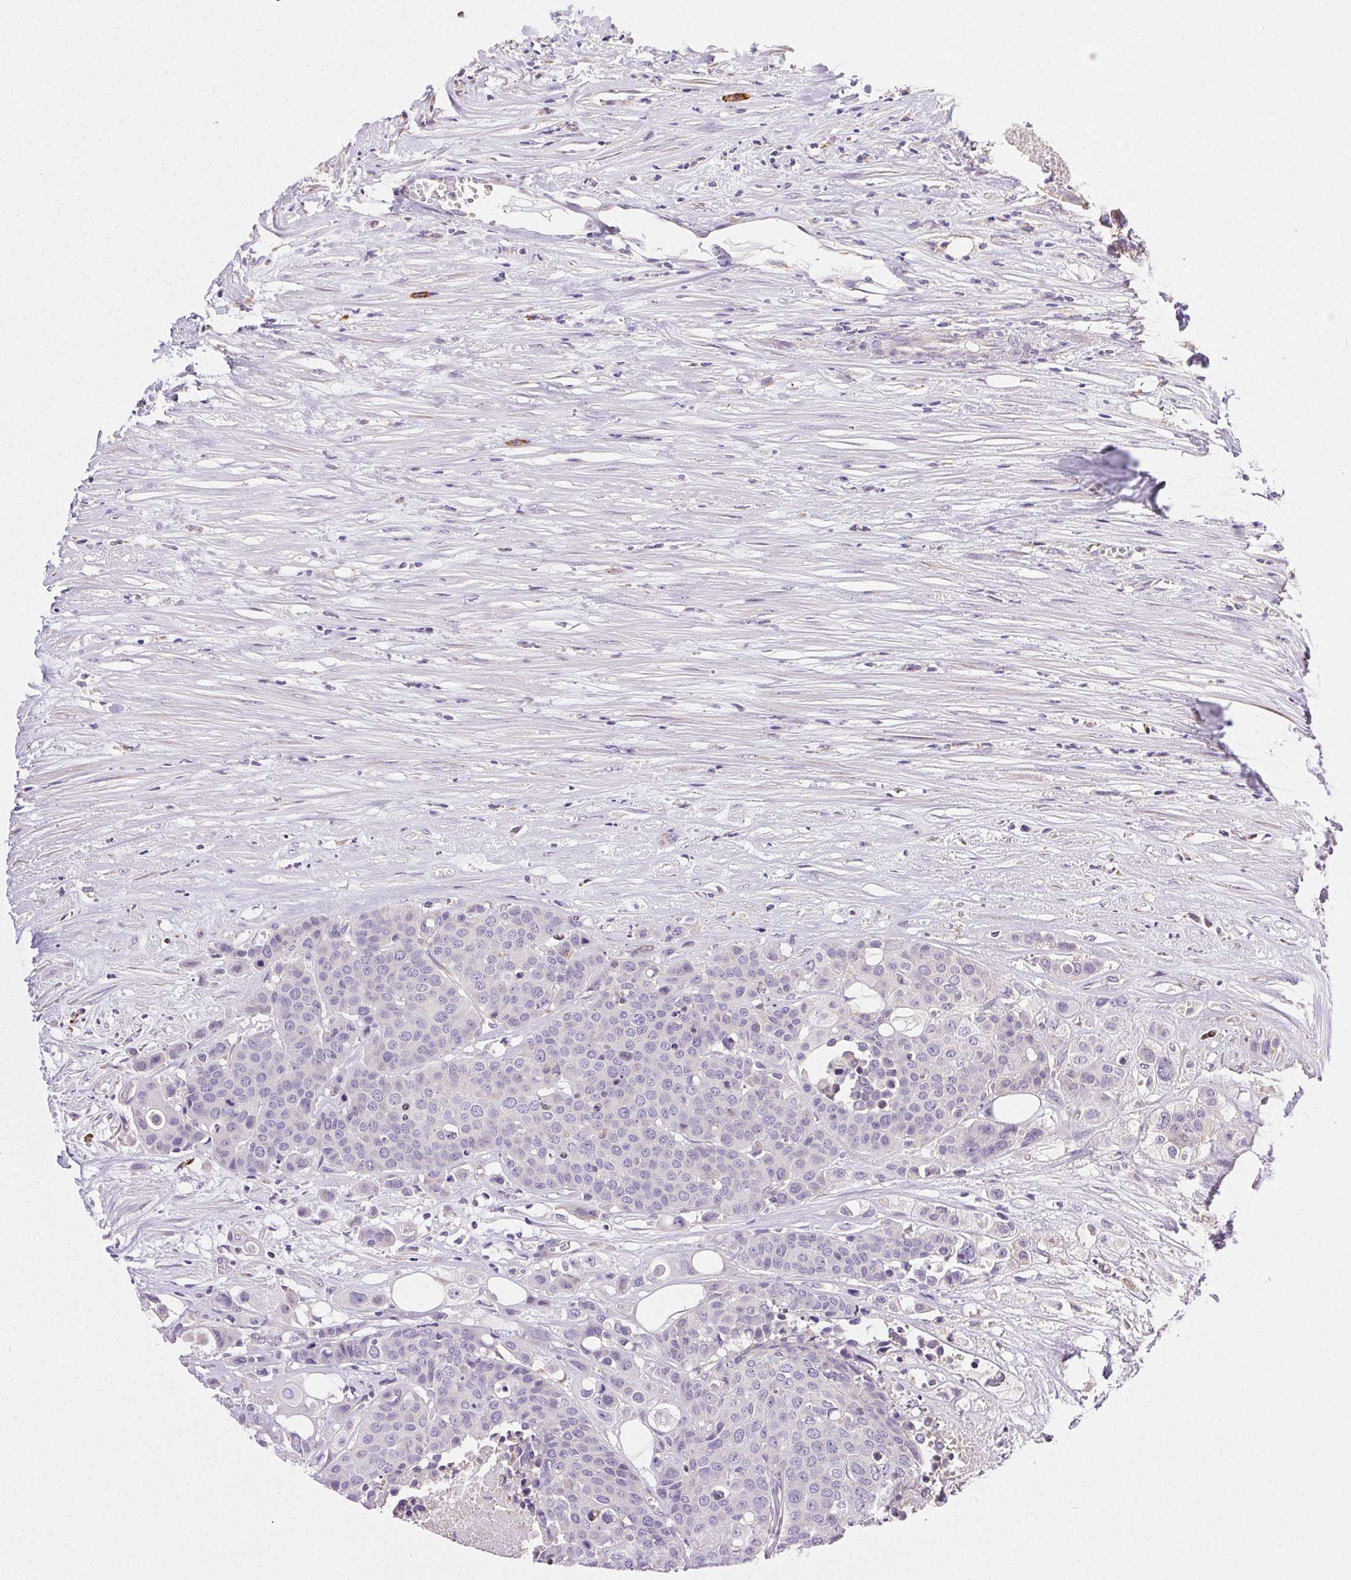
{"staining": {"intensity": "negative", "quantity": "none", "location": "none"}, "tissue": "carcinoid", "cell_type": "Tumor cells", "image_type": "cancer", "snomed": [{"axis": "morphology", "description": "Carcinoid, malignant, NOS"}, {"axis": "topography", "description": "Colon"}], "caption": "IHC histopathology image of human carcinoid stained for a protein (brown), which shows no positivity in tumor cells.", "gene": "SNX31", "patient": {"sex": "male", "age": 81}}